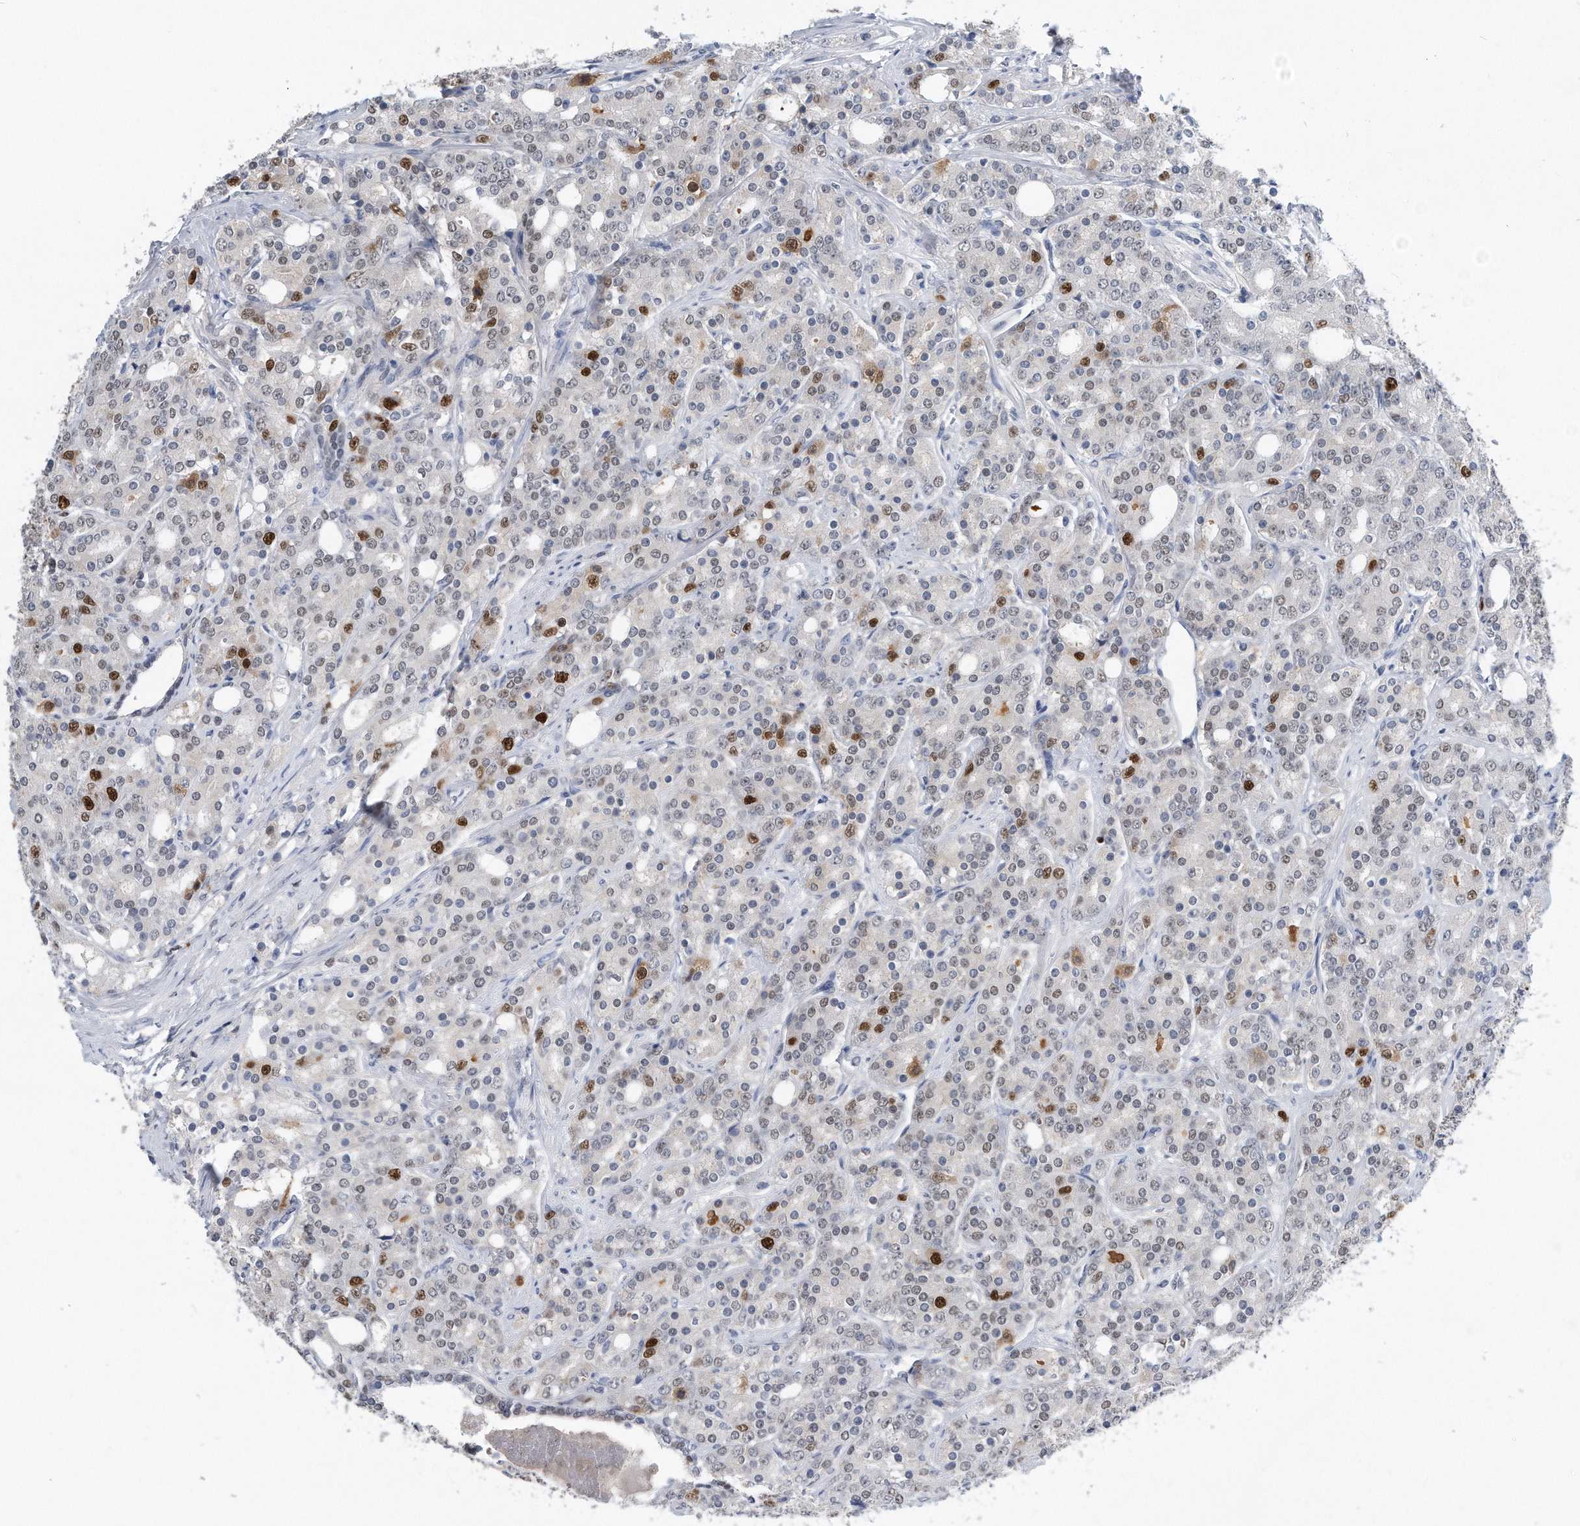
{"staining": {"intensity": "strong", "quantity": "<25%", "location": "nuclear"}, "tissue": "prostate cancer", "cell_type": "Tumor cells", "image_type": "cancer", "snomed": [{"axis": "morphology", "description": "Adenocarcinoma, High grade"}, {"axis": "topography", "description": "Prostate"}], "caption": "Prostate cancer stained with a protein marker reveals strong staining in tumor cells.", "gene": "PCNA", "patient": {"sex": "male", "age": 62}}